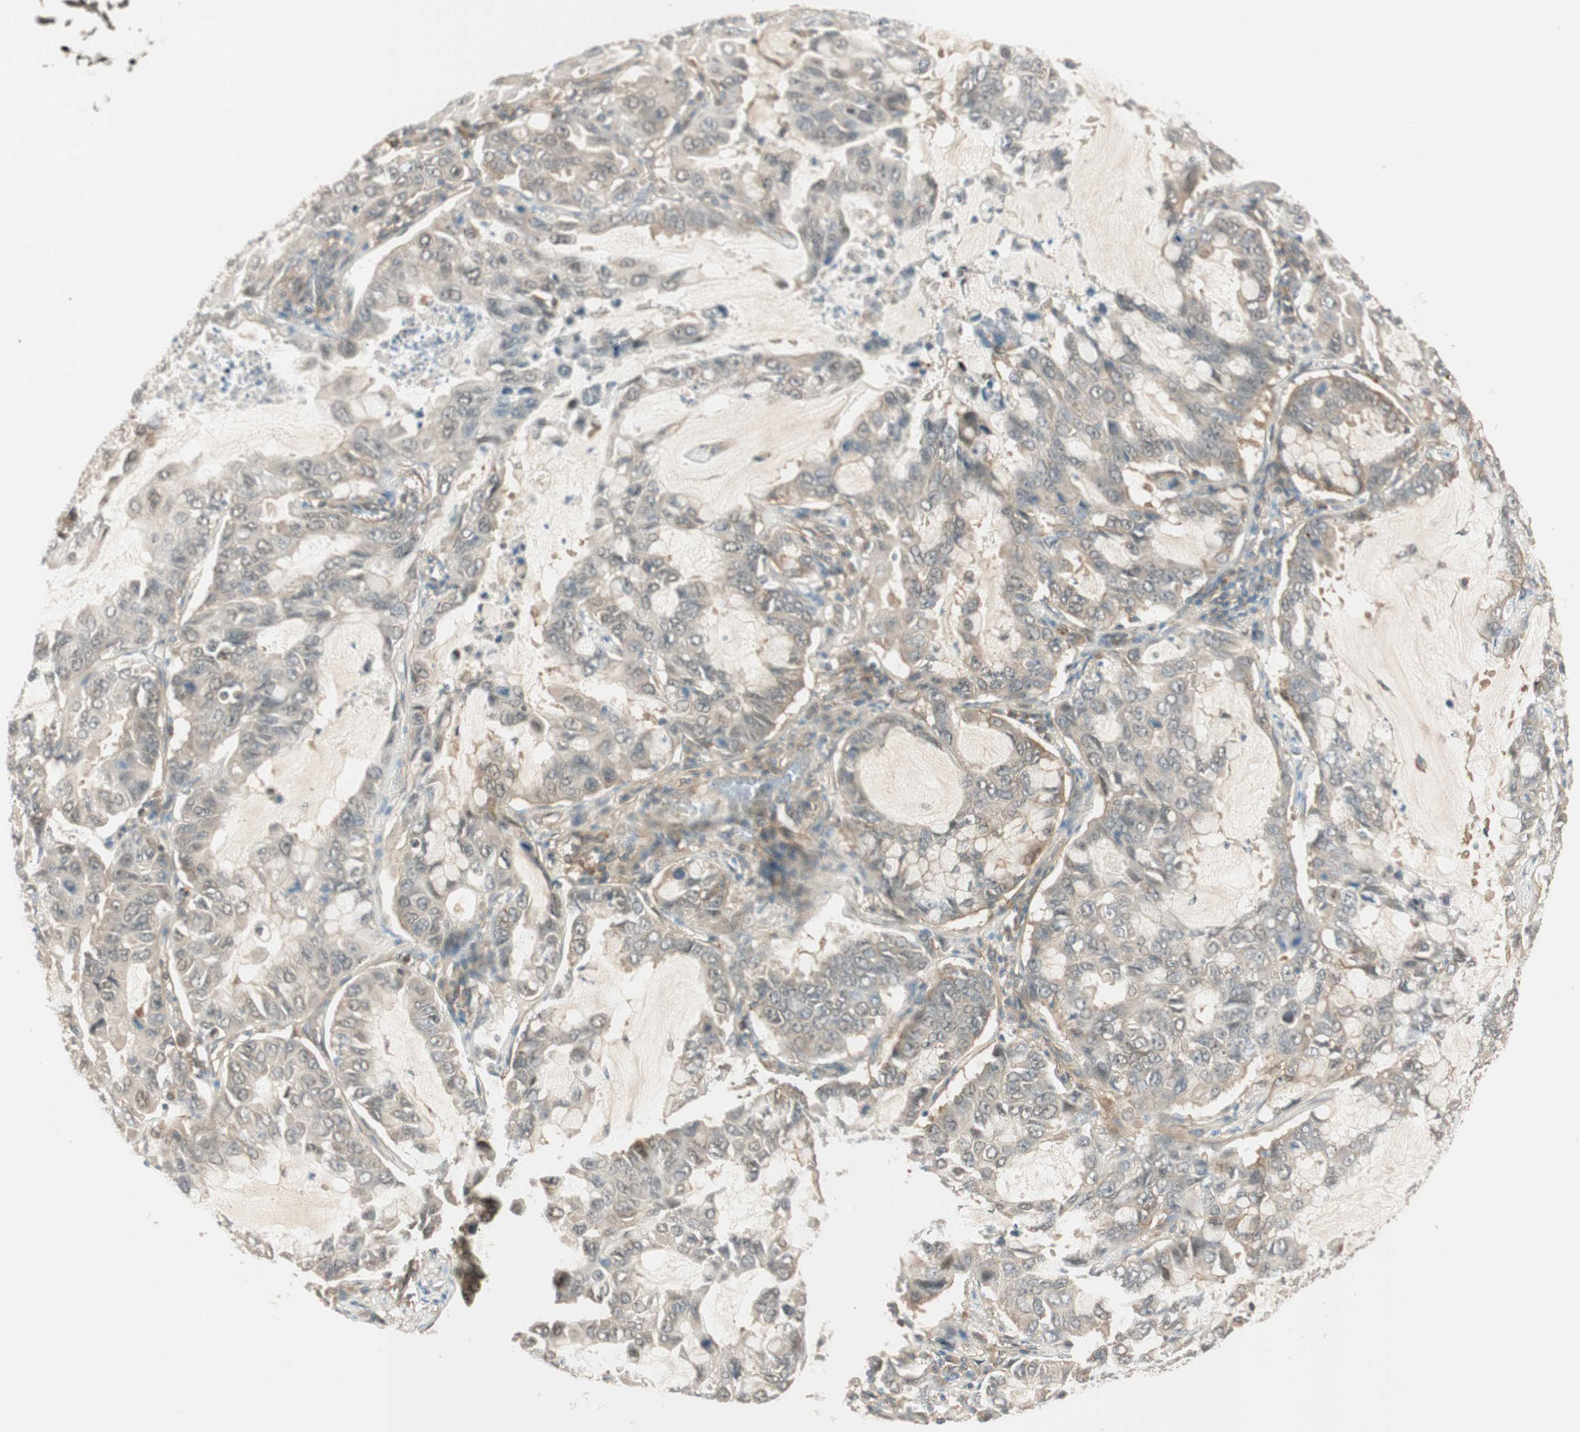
{"staining": {"intensity": "weak", "quantity": "25%-75%", "location": "cytoplasmic/membranous,nuclear"}, "tissue": "lung cancer", "cell_type": "Tumor cells", "image_type": "cancer", "snomed": [{"axis": "morphology", "description": "Adenocarcinoma, NOS"}, {"axis": "topography", "description": "Lung"}], "caption": "Protein expression analysis of human lung adenocarcinoma reveals weak cytoplasmic/membranous and nuclear positivity in approximately 25%-75% of tumor cells. (IHC, brightfield microscopy, high magnification).", "gene": "PSMD8", "patient": {"sex": "male", "age": 64}}